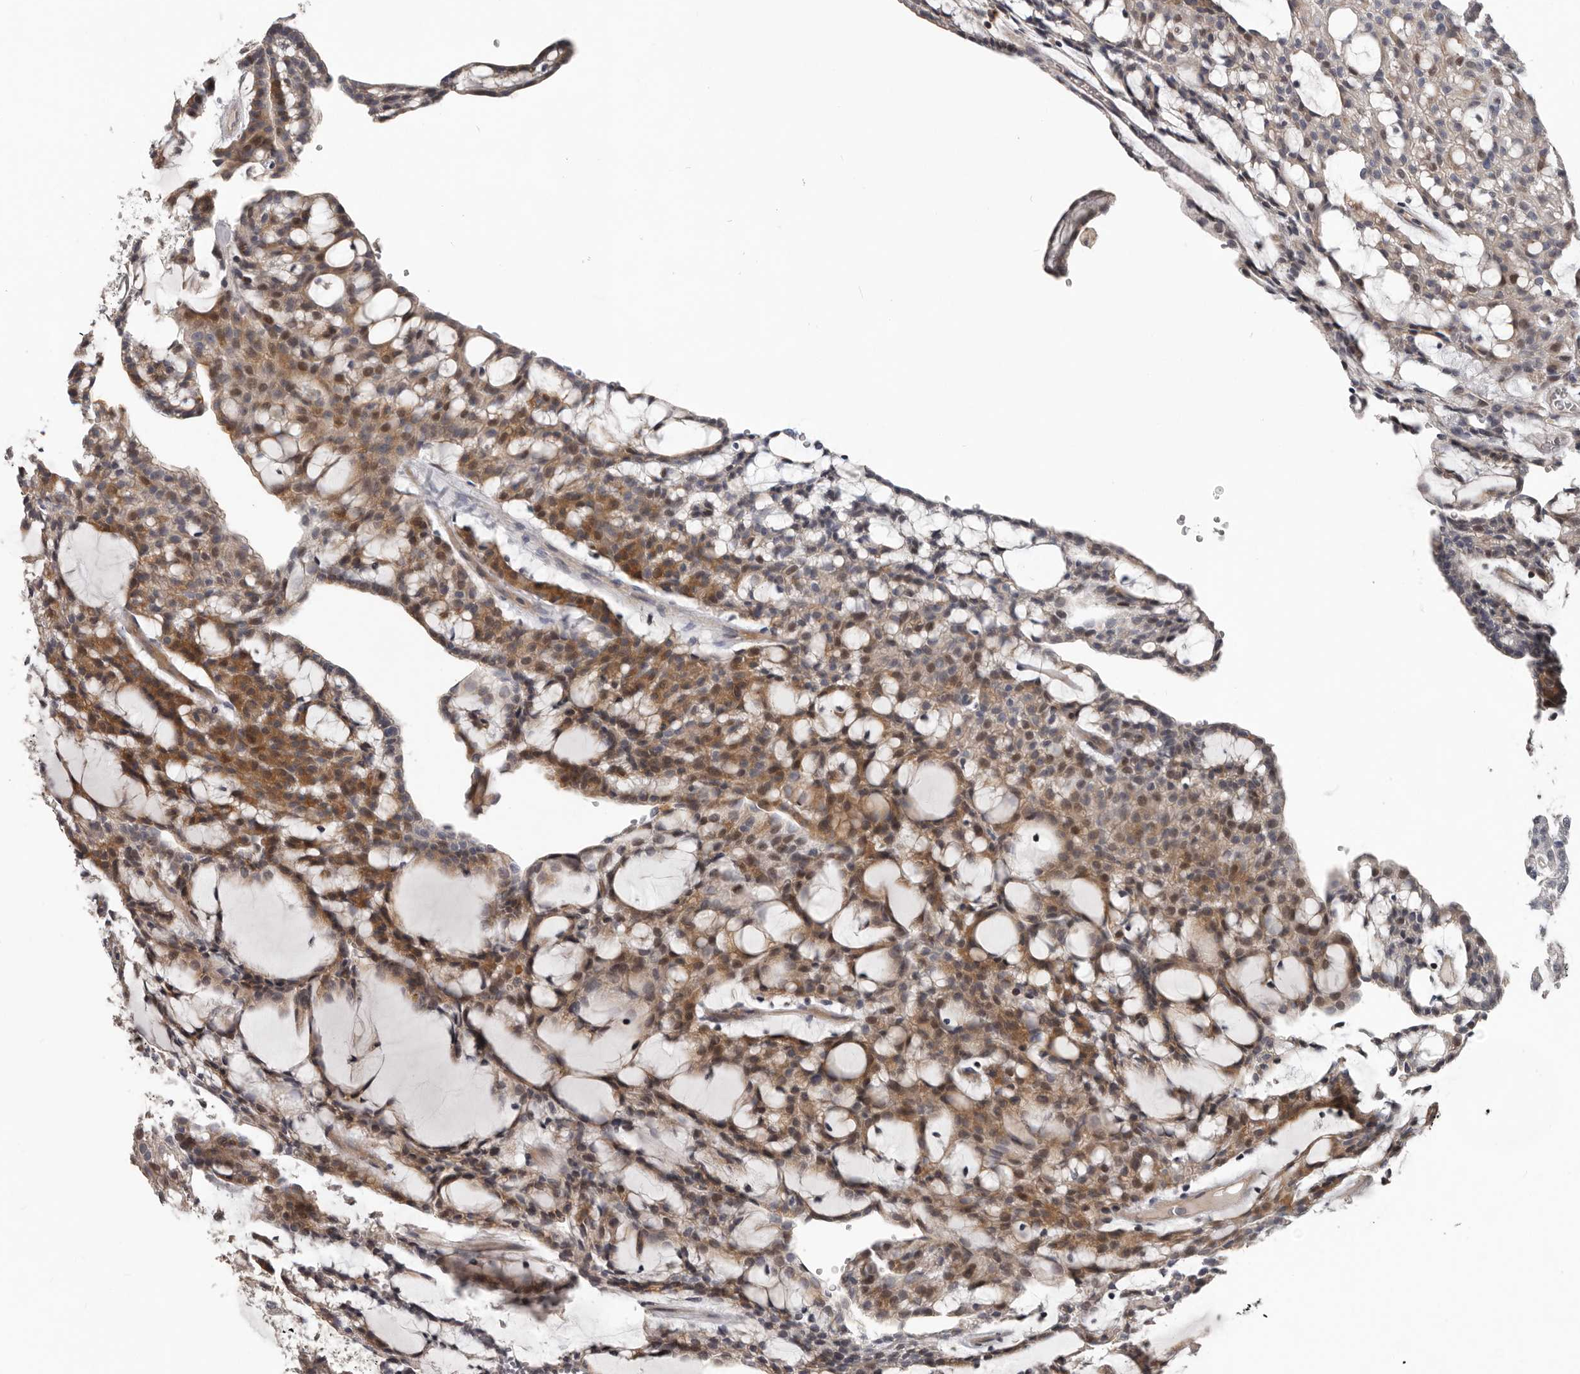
{"staining": {"intensity": "moderate", "quantity": ">75%", "location": "cytoplasmic/membranous,nuclear"}, "tissue": "renal cancer", "cell_type": "Tumor cells", "image_type": "cancer", "snomed": [{"axis": "morphology", "description": "Adenocarcinoma, NOS"}, {"axis": "topography", "description": "Kidney"}], "caption": "This is a micrograph of IHC staining of adenocarcinoma (renal), which shows moderate expression in the cytoplasmic/membranous and nuclear of tumor cells.", "gene": "RNF217", "patient": {"sex": "male", "age": 63}}